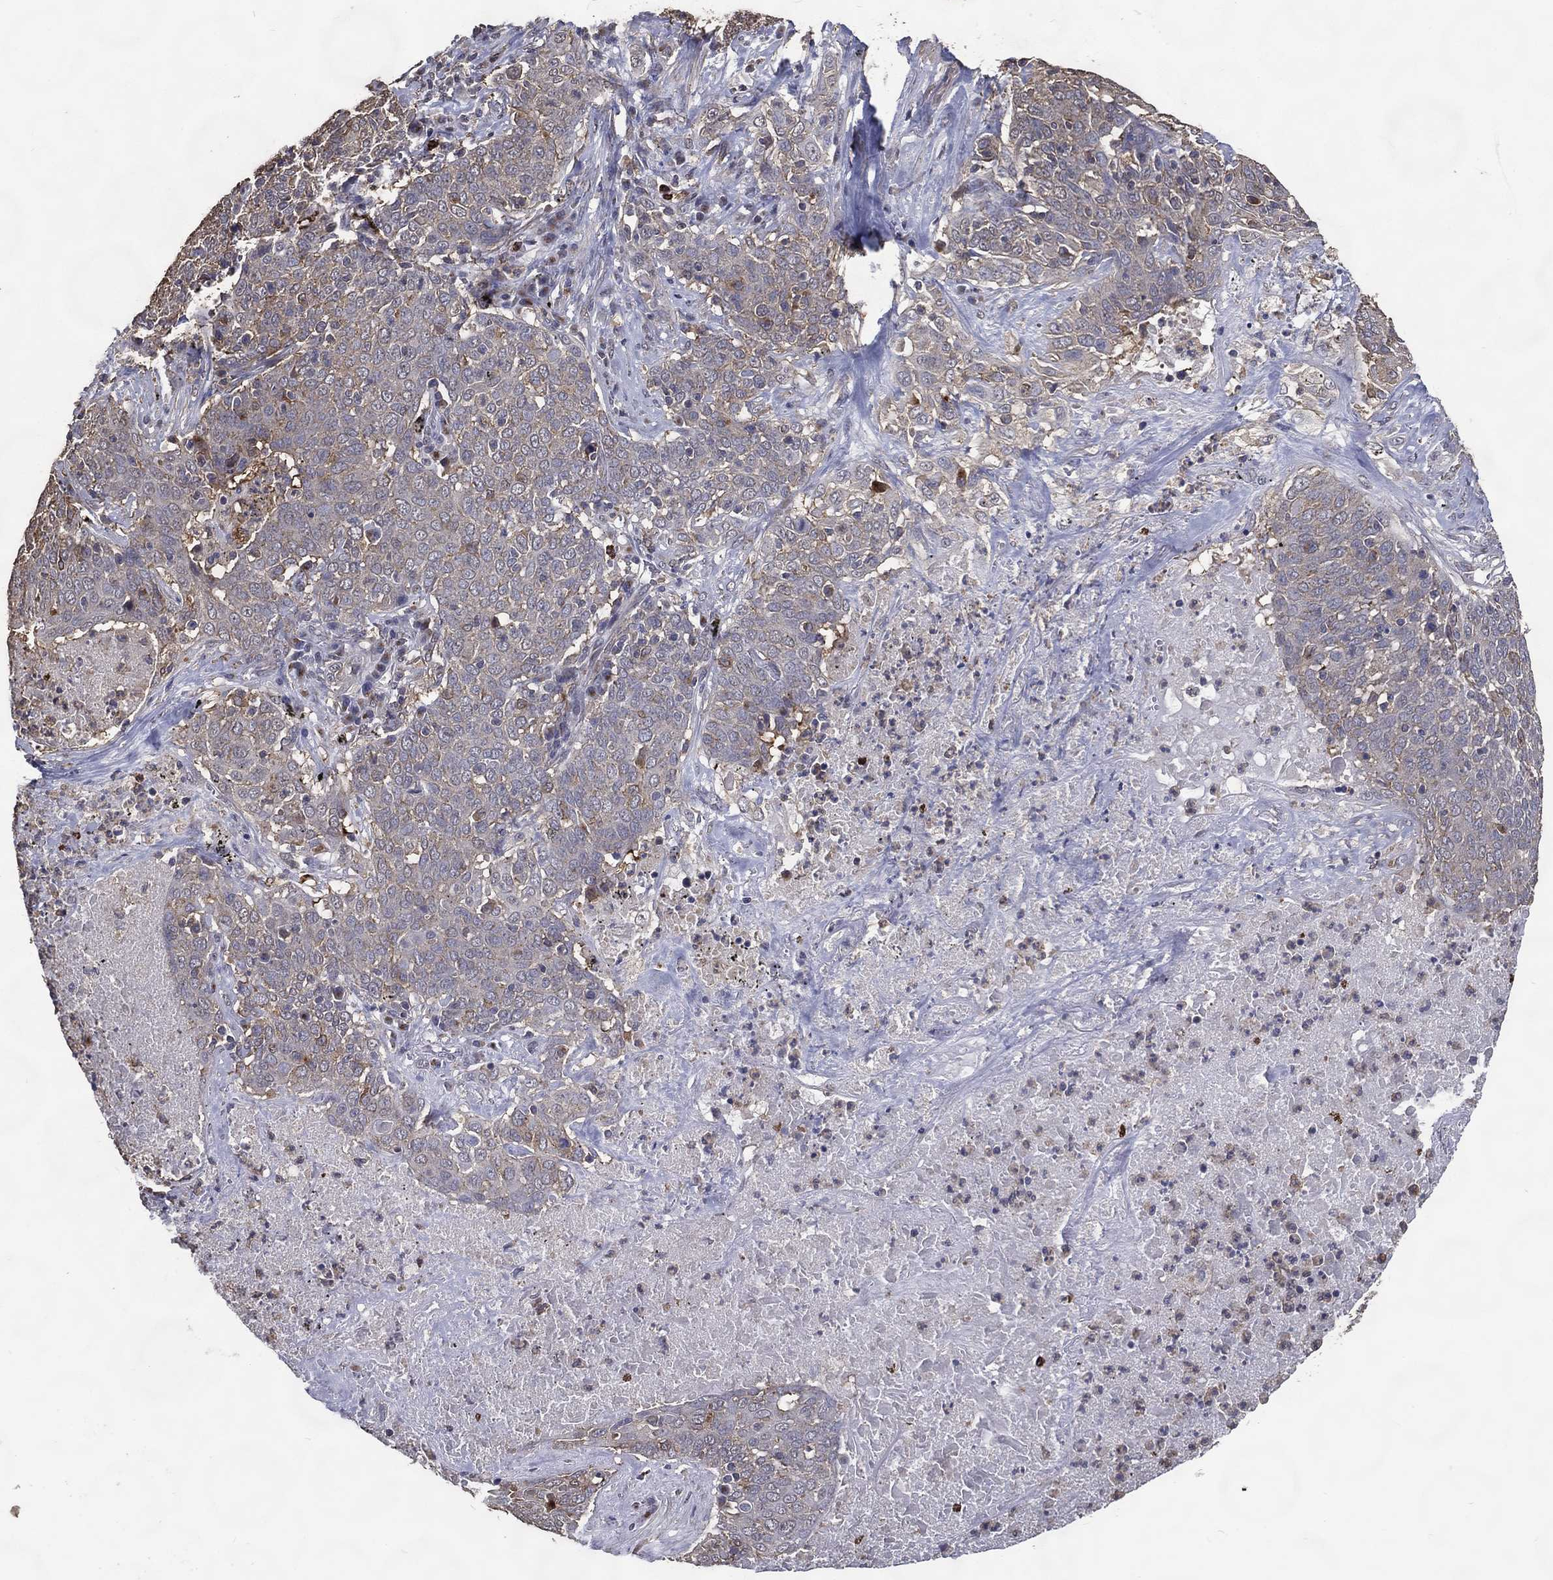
{"staining": {"intensity": "negative", "quantity": "none", "location": "none"}, "tissue": "lung cancer", "cell_type": "Tumor cells", "image_type": "cancer", "snomed": [{"axis": "morphology", "description": "Squamous cell carcinoma, NOS"}, {"axis": "topography", "description": "Lung"}], "caption": "Photomicrograph shows no significant protein expression in tumor cells of squamous cell carcinoma (lung). (DAB immunohistochemistry (IHC) visualized using brightfield microscopy, high magnification).", "gene": "GPR183", "patient": {"sex": "male", "age": 82}}